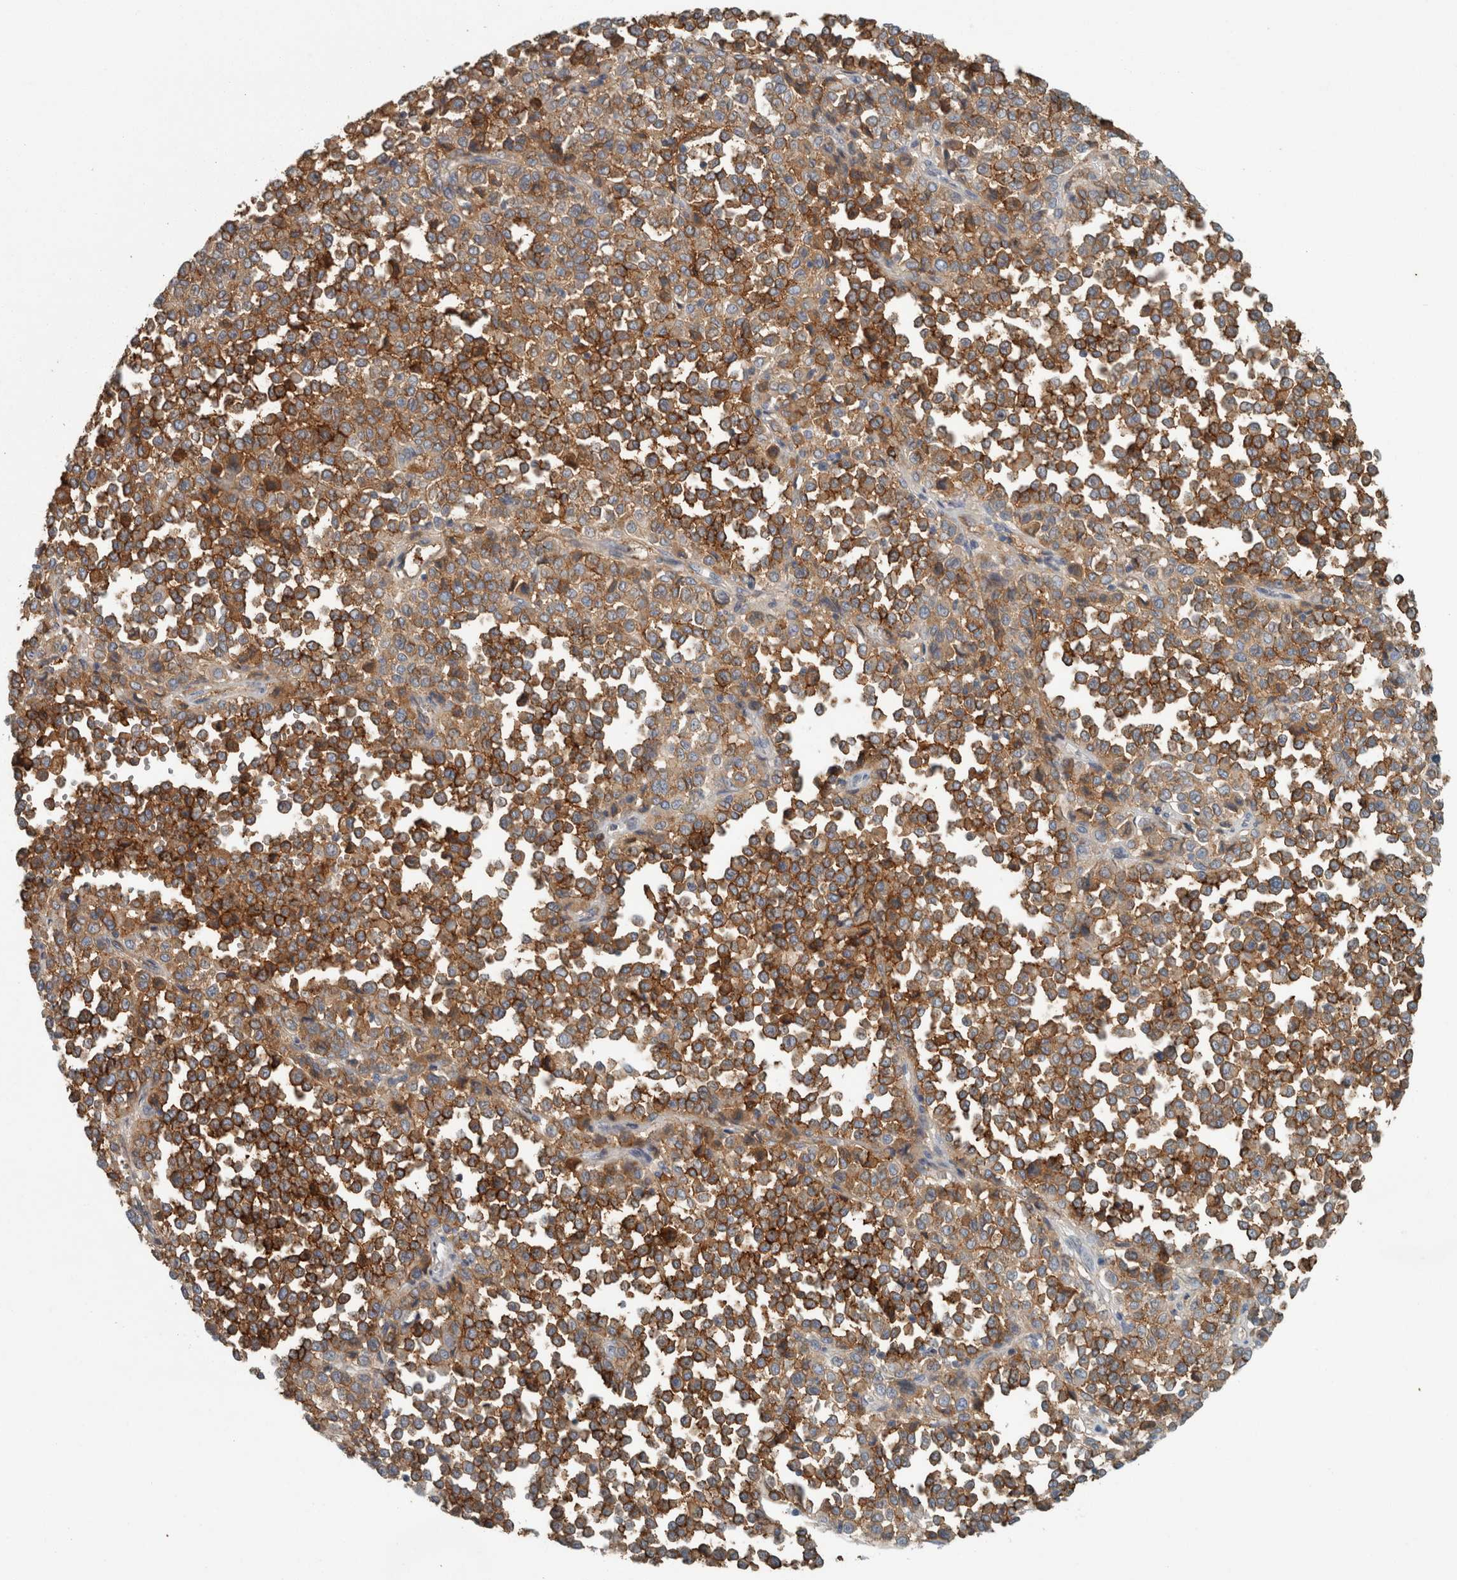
{"staining": {"intensity": "moderate", "quantity": ">75%", "location": "cytoplasmic/membranous"}, "tissue": "melanoma", "cell_type": "Tumor cells", "image_type": "cancer", "snomed": [{"axis": "morphology", "description": "Malignant melanoma, Metastatic site"}, {"axis": "topography", "description": "Pancreas"}], "caption": "The histopathology image exhibits a brown stain indicating the presence of a protein in the cytoplasmic/membranous of tumor cells in malignant melanoma (metastatic site).", "gene": "CHL1", "patient": {"sex": "female", "age": 30}}